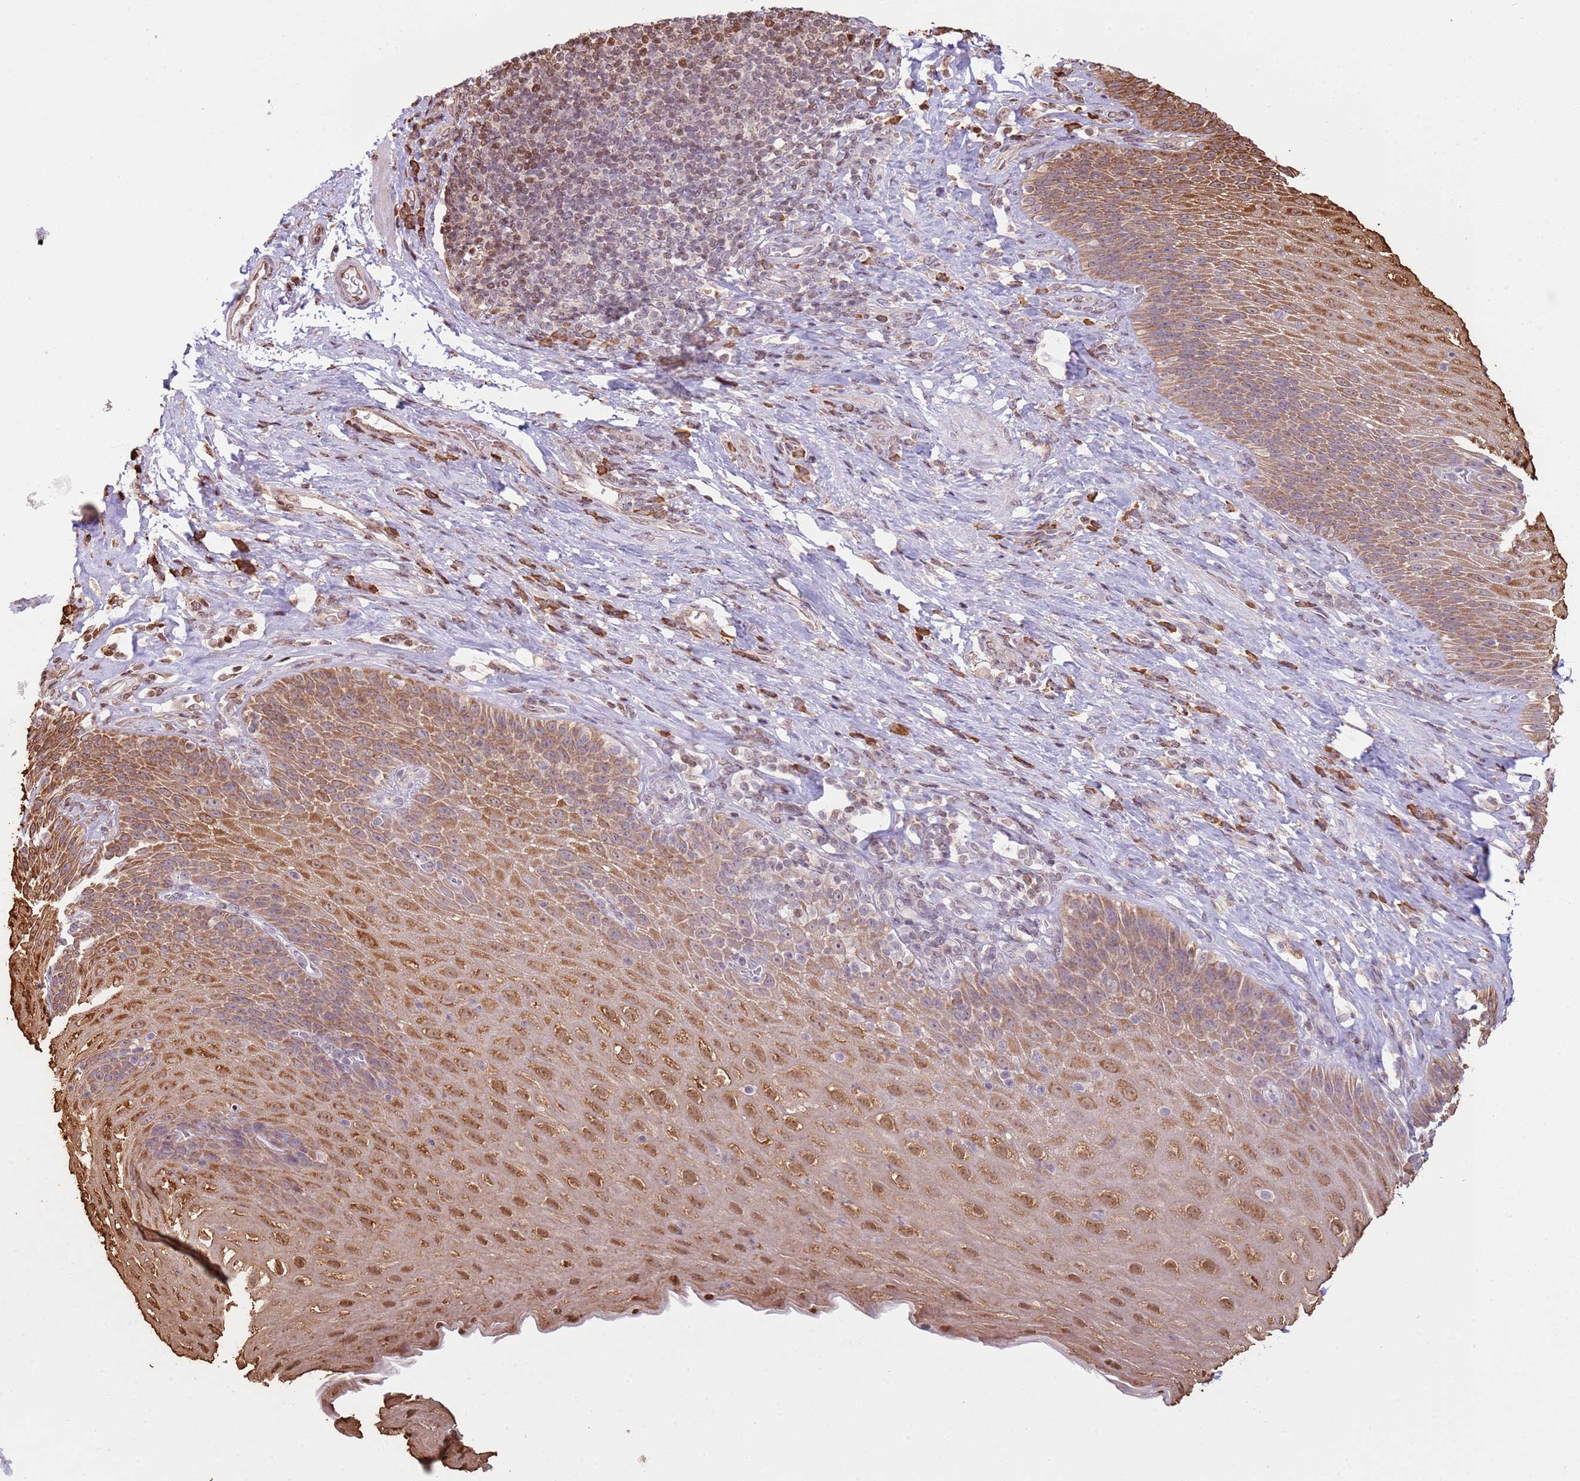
{"staining": {"intensity": "moderate", "quantity": ">75%", "location": "cytoplasmic/membranous,nuclear"}, "tissue": "esophagus", "cell_type": "Squamous epithelial cells", "image_type": "normal", "snomed": [{"axis": "morphology", "description": "Normal tissue, NOS"}, {"axis": "topography", "description": "Esophagus"}], "caption": "Esophagus stained for a protein reveals moderate cytoplasmic/membranous,nuclear positivity in squamous epithelial cells. (DAB (3,3'-diaminobenzidine) = brown stain, brightfield microscopy at high magnification).", "gene": "SCAF1", "patient": {"sex": "female", "age": 61}}